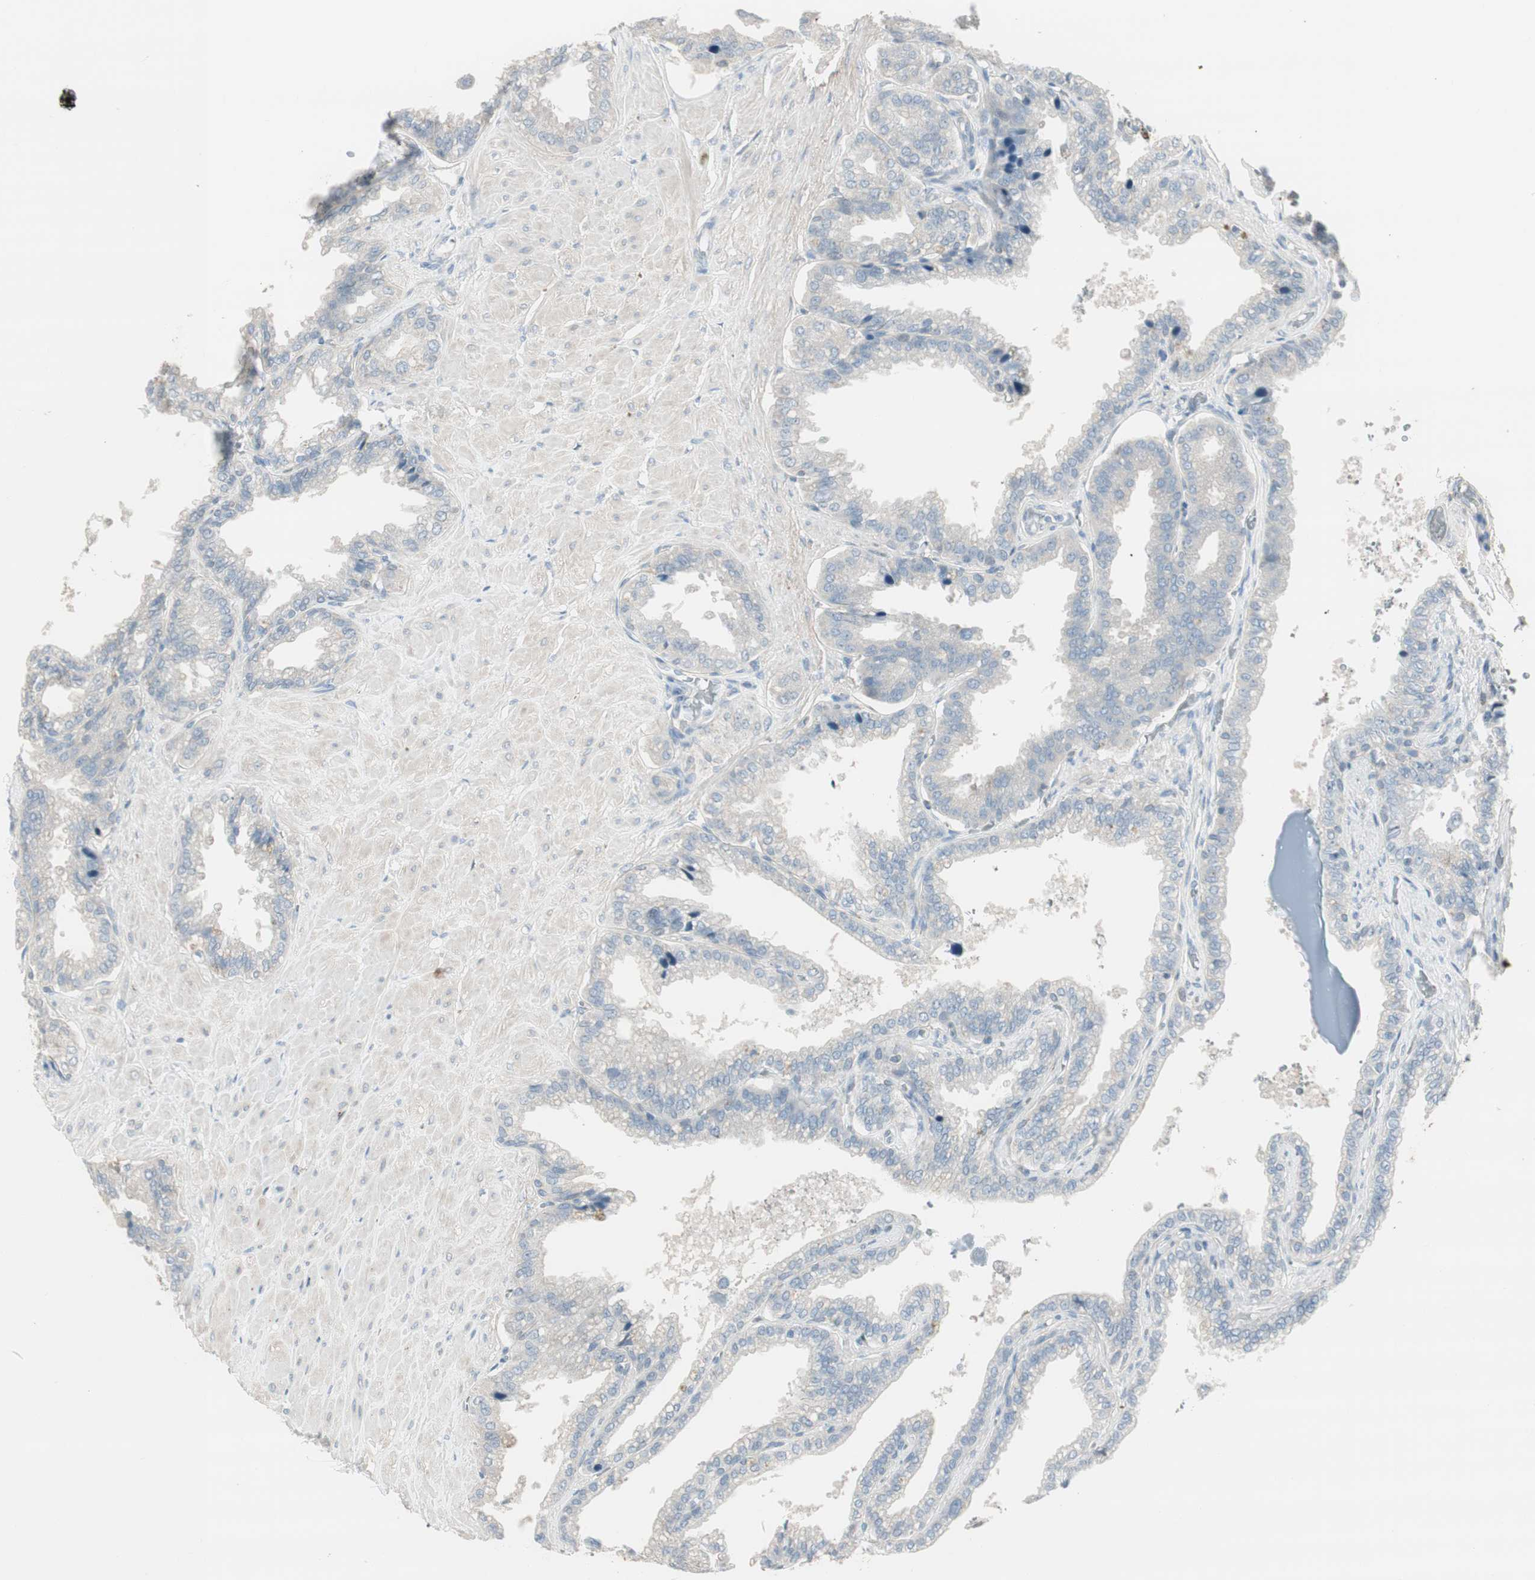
{"staining": {"intensity": "negative", "quantity": "none", "location": "none"}, "tissue": "seminal vesicle", "cell_type": "Glandular cells", "image_type": "normal", "snomed": [{"axis": "morphology", "description": "Normal tissue, NOS"}, {"axis": "topography", "description": "Seminal veicle"}], "caption": "Image shows no protein positivity in glandular cells of unremarkable seminal vesicle. The staining is performed using DAB brown chromogen with nuclei counter-stained in using hematoxylin.", "gene": "EVA1A", "patient": {"sex": "male", "age": 46}}